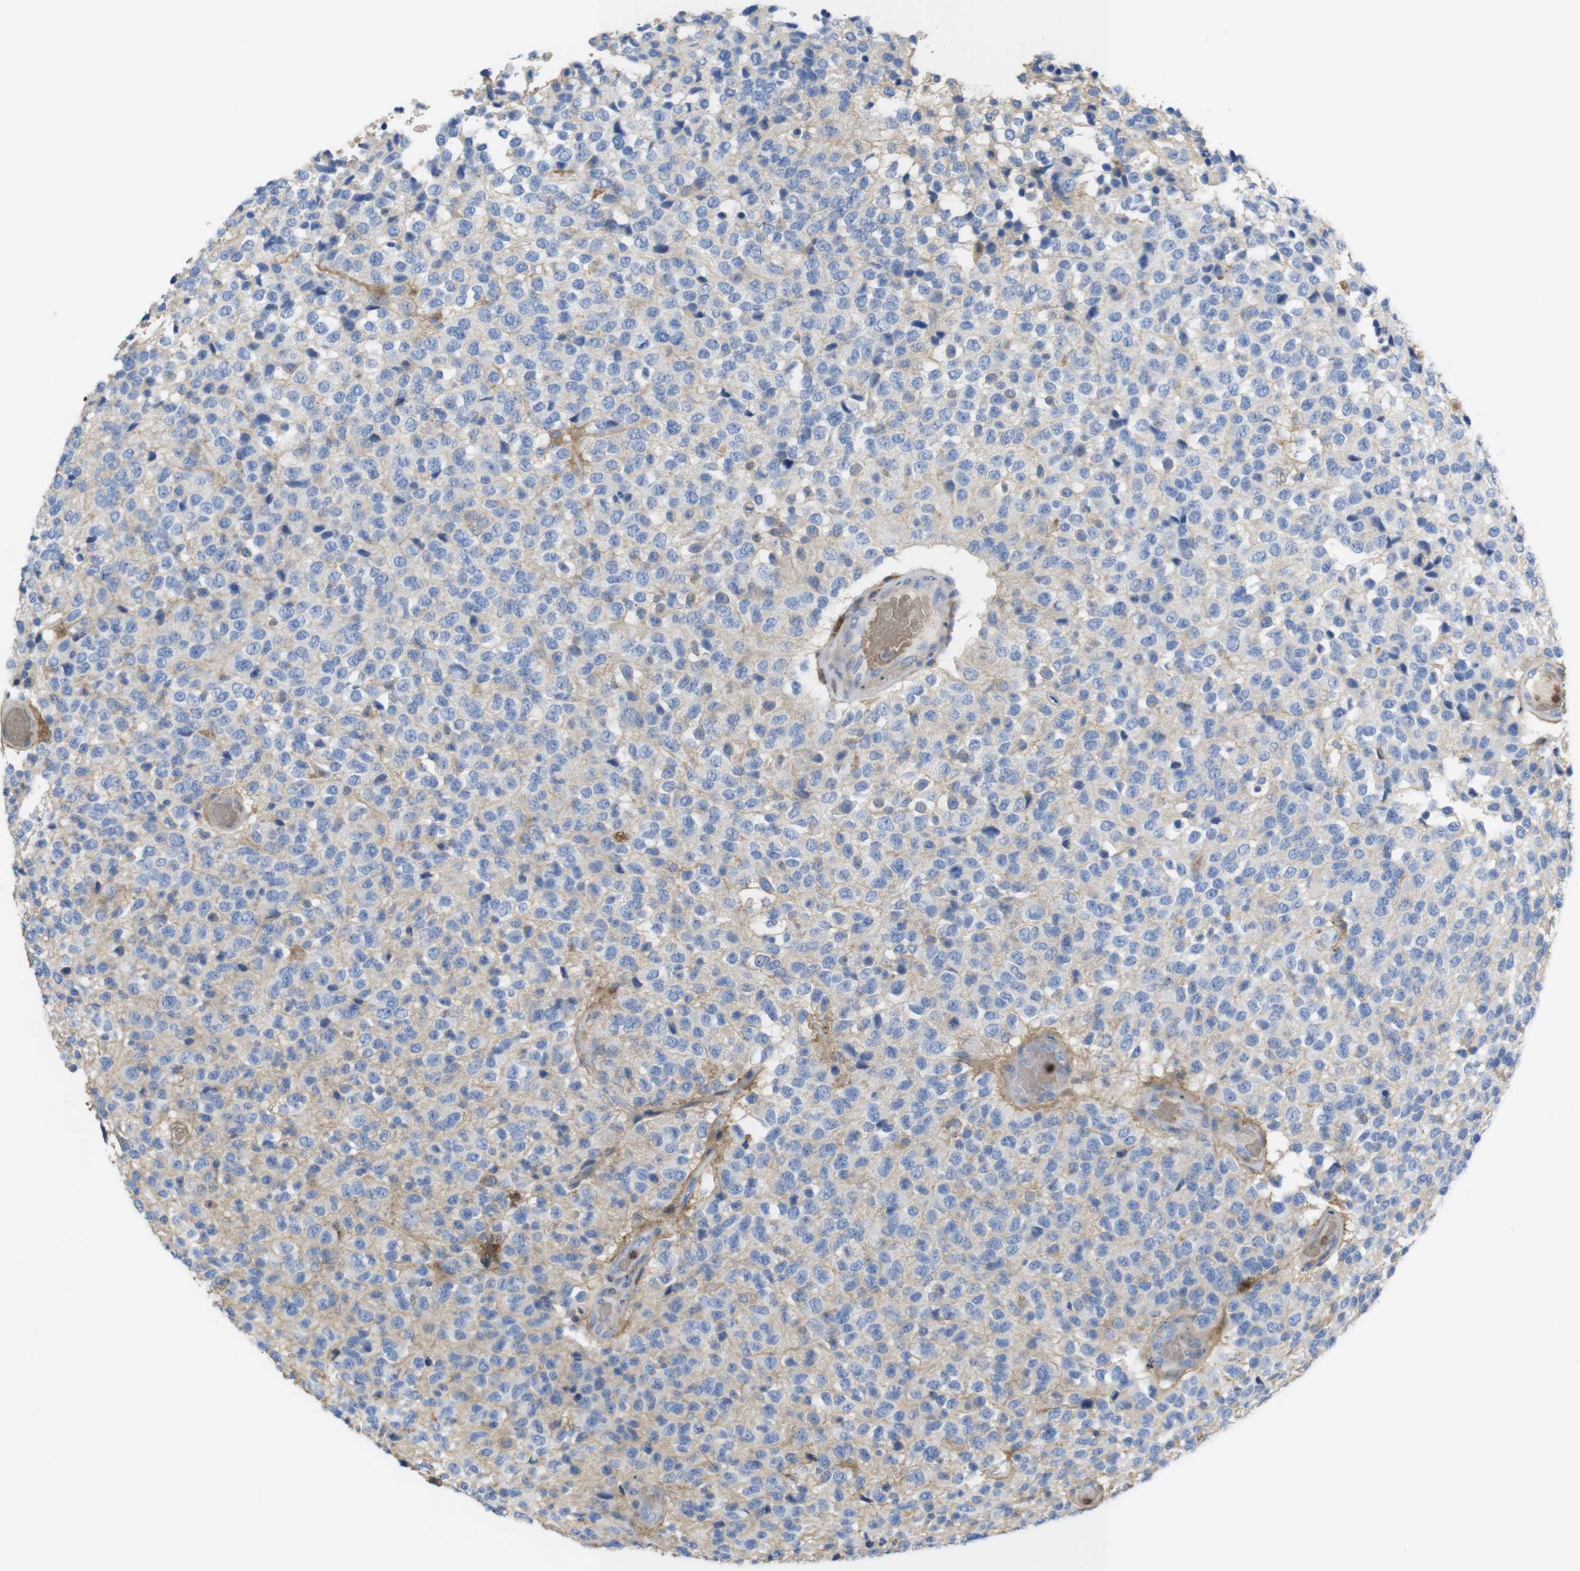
{"staining": {"intensity": "weak", "quantity": "<25%", "location": "cytoplasmic/membranous"}, "tissue": "glioma", "cell_type": "Tumor cells", "image_type": "cancer", "snomed": [{"axis": "morphology", "description": "Glioma, malignant, High grade"}, {"axis": "topography", "description": "pancreas cauda"}], "caption": "A photomicrograph of malignant glioma (high-grade) stained for a protein shows no brown staining in tumor cells.", "gene": "CYBRD1", "patient": {"sex": "male", "age": 60}}